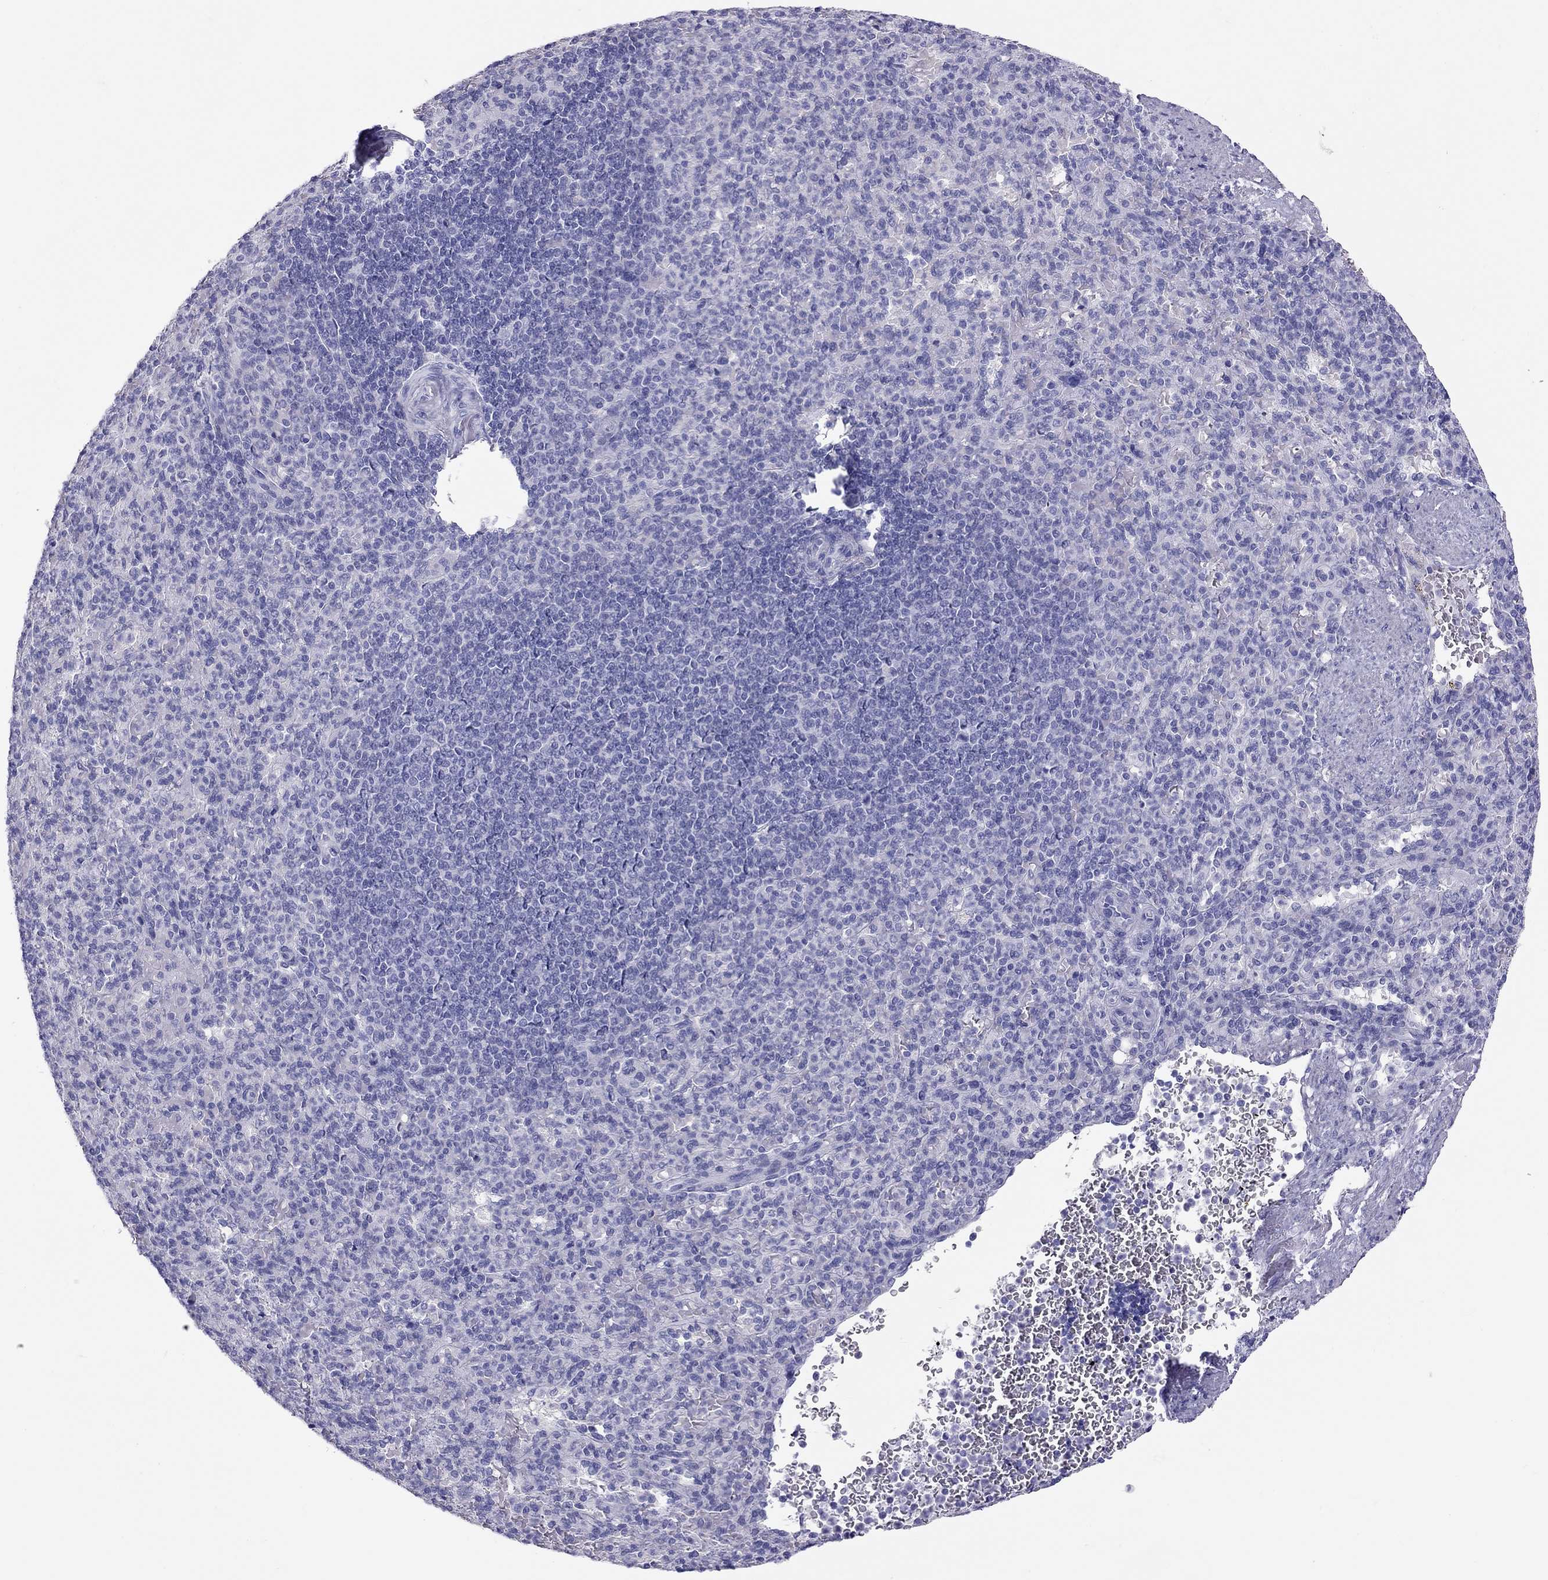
{"staining": {"intensity": "negative", "quantity": "none", "location": "none"}, "tissue": "spleen", "cell_type": "Cells in red pulp", "image_type": "normal", "snomed": [{"axis": "morphology", "description": "Normal tissue, NOS"}, {"axis": "topography", "description": "Spleen"}], "caption": "Immunohistochemistry (IHC) of benign spleen displays no expression in cells in red pulp.", "gene": "PSMB11", "patient": {"sex": "female", "age": 74}}